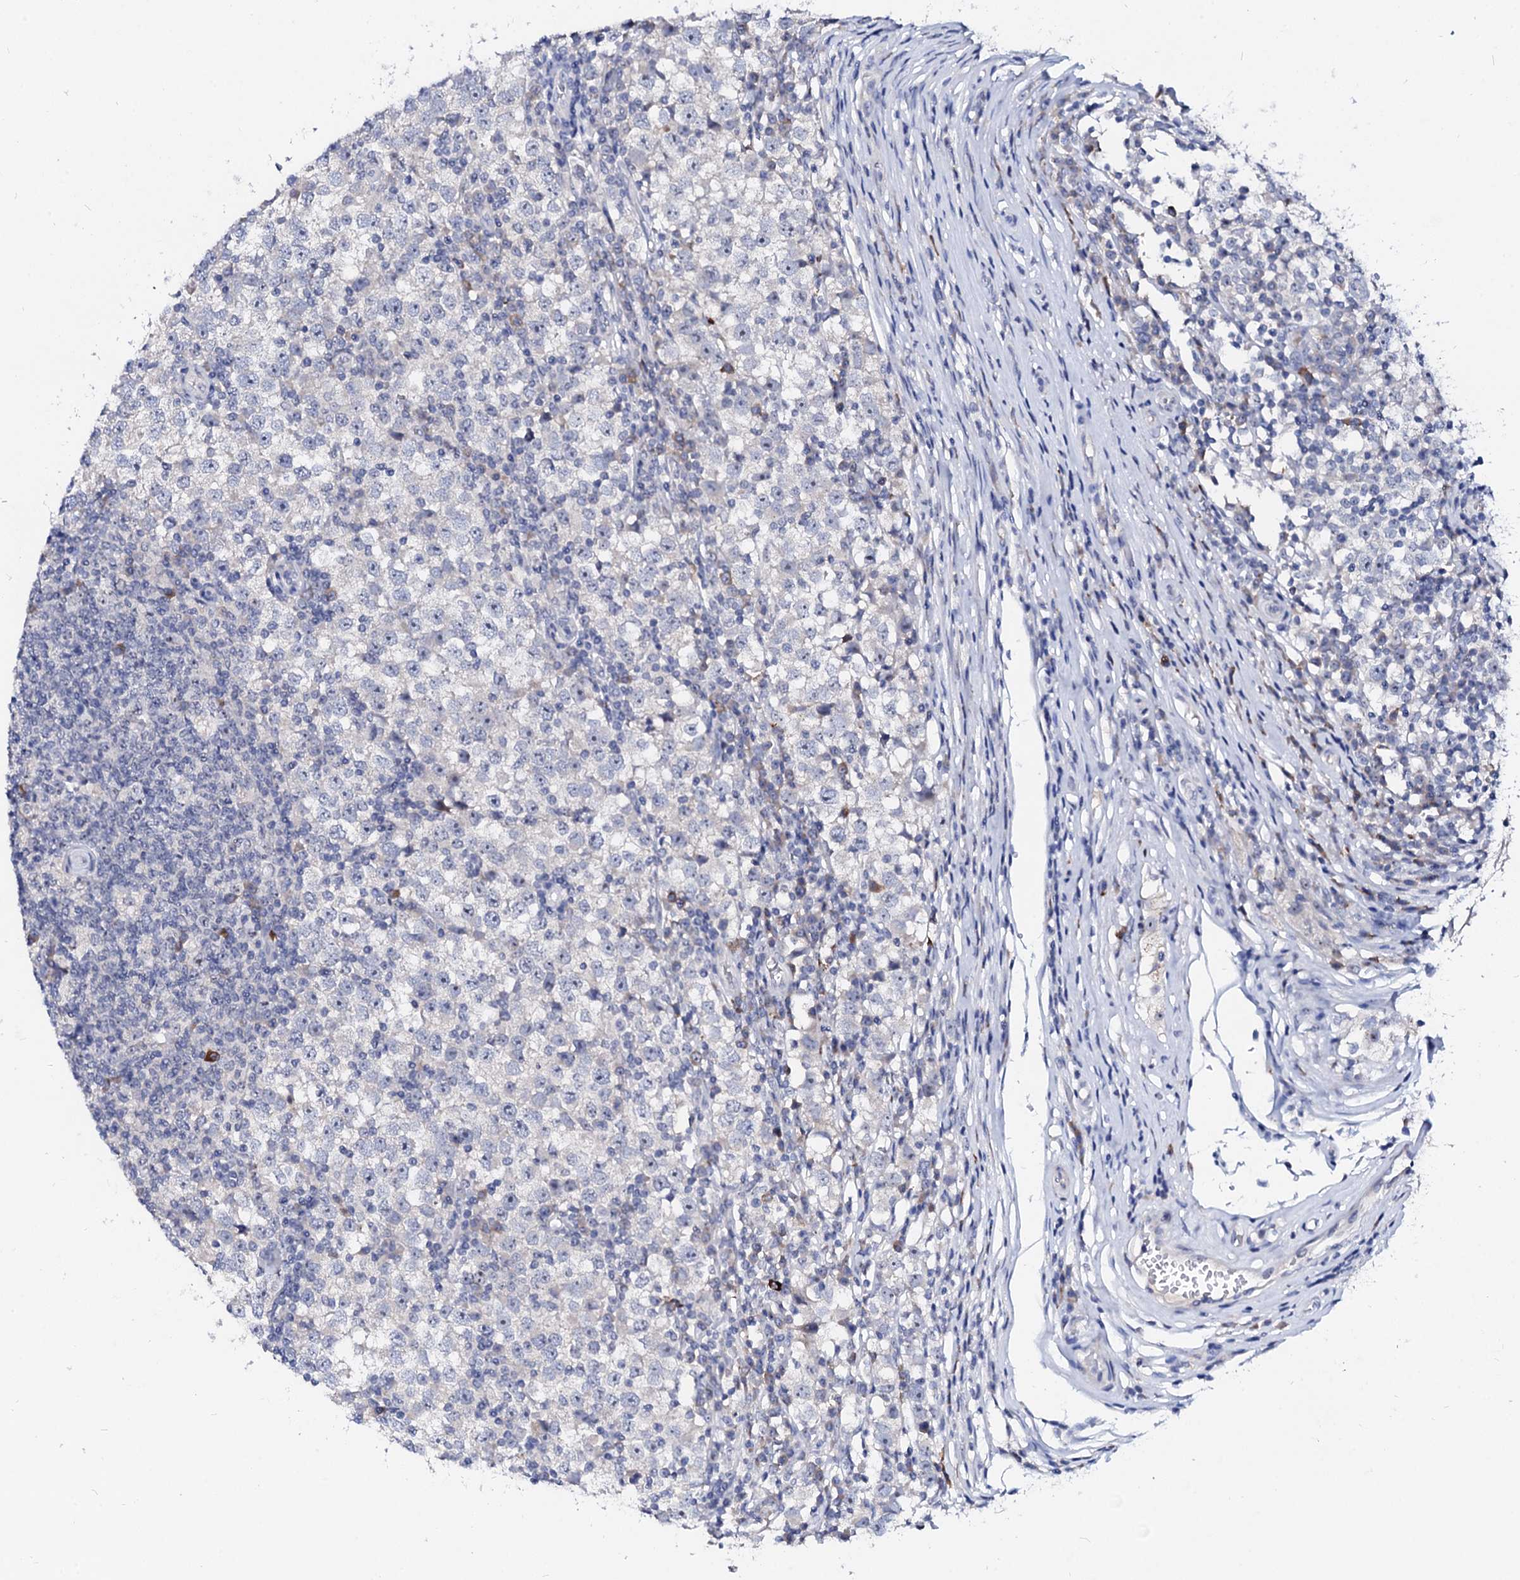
{"staining": {"intensity": "negative", "quantity": "none", "location": "none"}, "tissue": "testis cancer", "cell_type": "Tumor cells", "image_type": "cancer", "snomed": [{"axis": "morphology", "description": "Seminoma, NOS"}, {"axis": "topography", "description": "Testis"}], "caption": "The photomicrograph reveals no staining of tumor cells in seminoma (testis).", "gene": "BTBD16", "patient": {"sex": "male", "age": 65}}